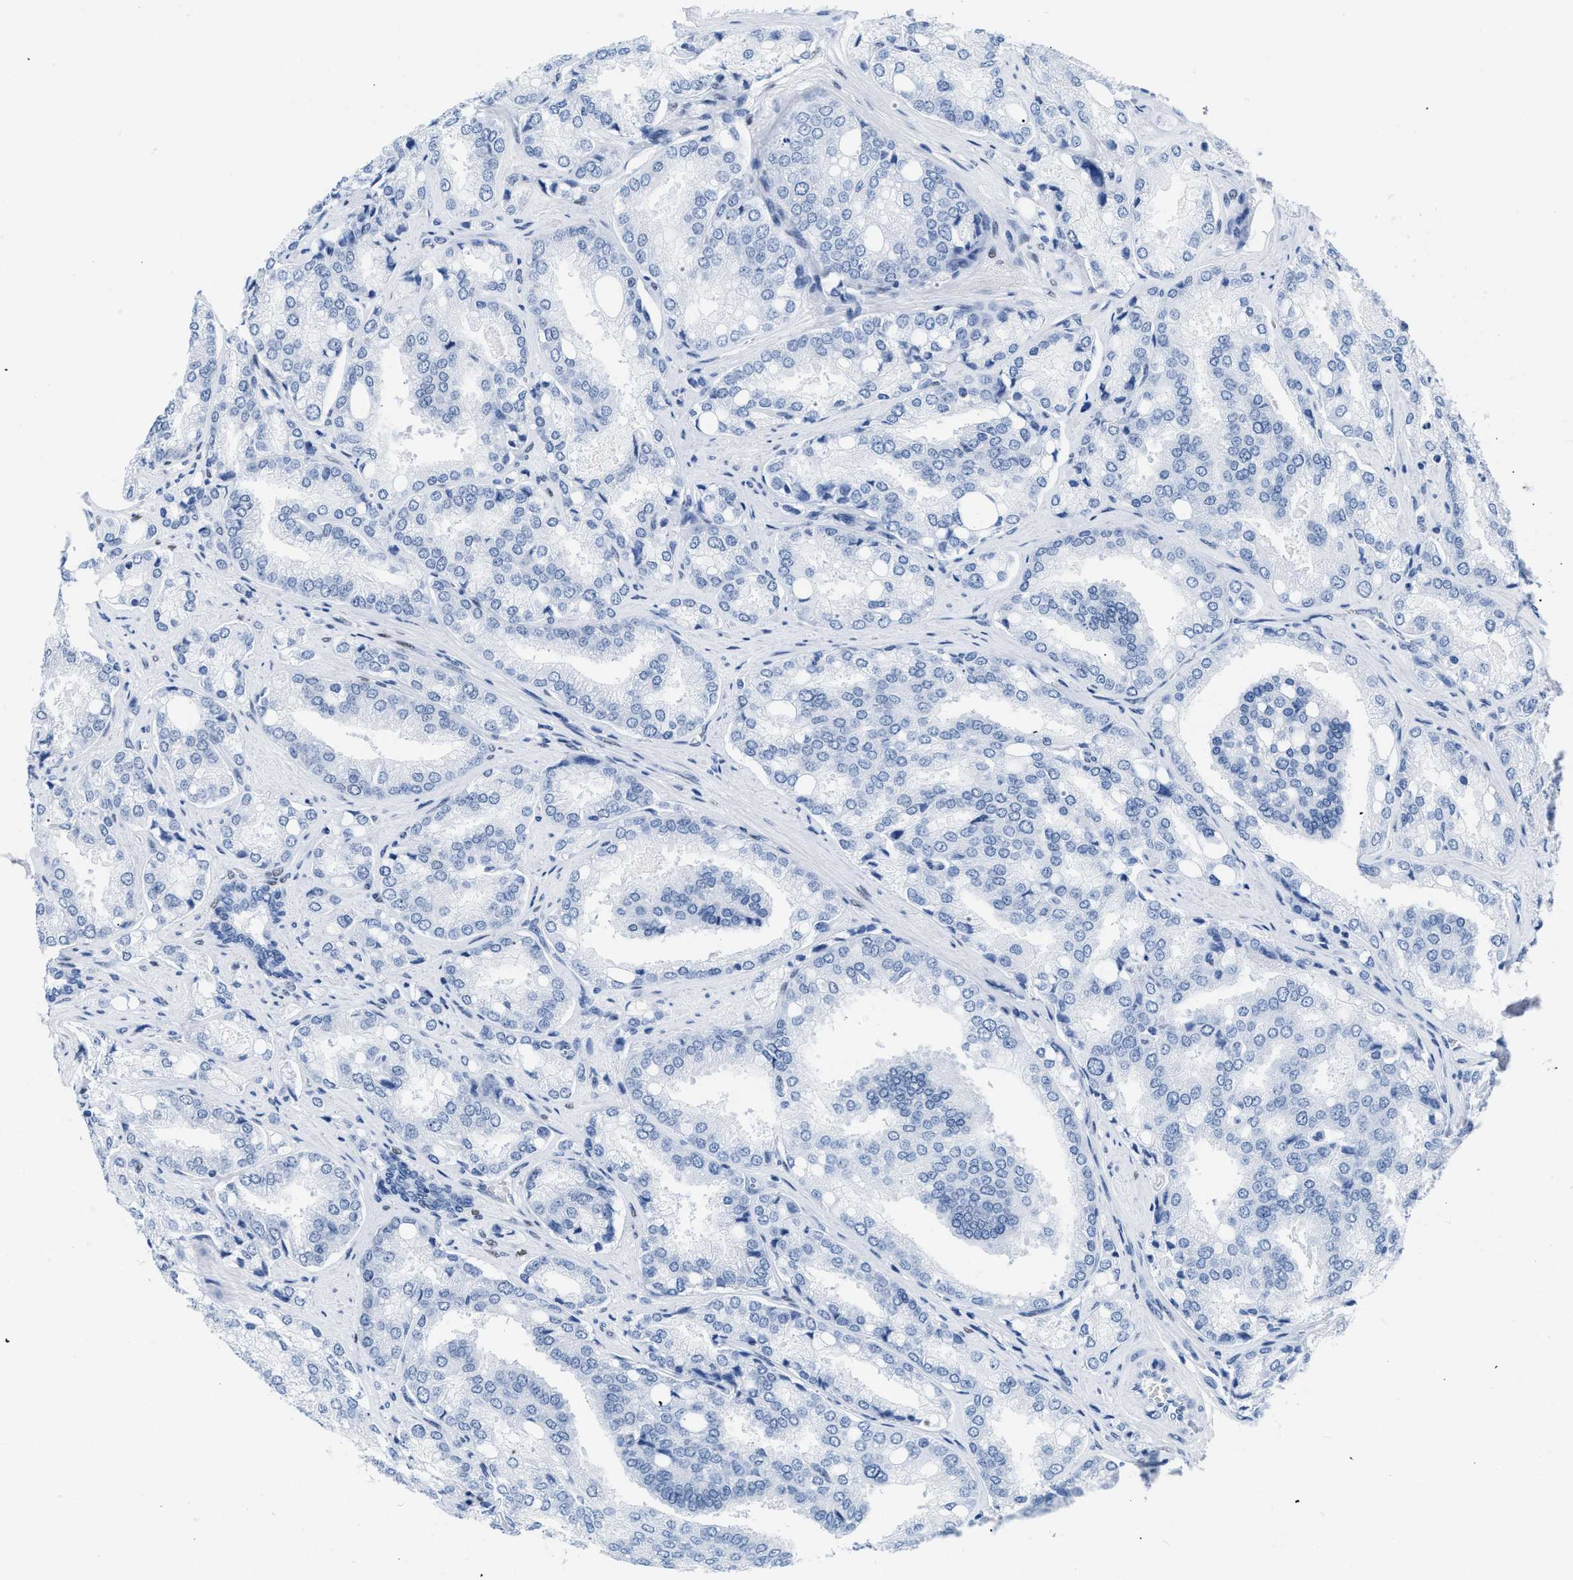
{"staining": {"intensity": "negative", "quantity": "none", "location": "none"}, "tissue": "prostate cancer", "cell_type": "Tumor cells", "image_type": "cancer", "snomed": [{"axis": "morphology", "description": "Adenocarcinoma, High grade"}, {"axis": "topography", "description": "Prostate"}], "caption": "This histopathology image is of prostate cancer (adenocarcinoma (high-grade)) stained with immunohistochemistry to label a protein in brown with the nuclei are counter-stained blue. There is no staining in tumor cells.", "gene": "CTBP1", "patient": {"sex": "male", "age": 50}}